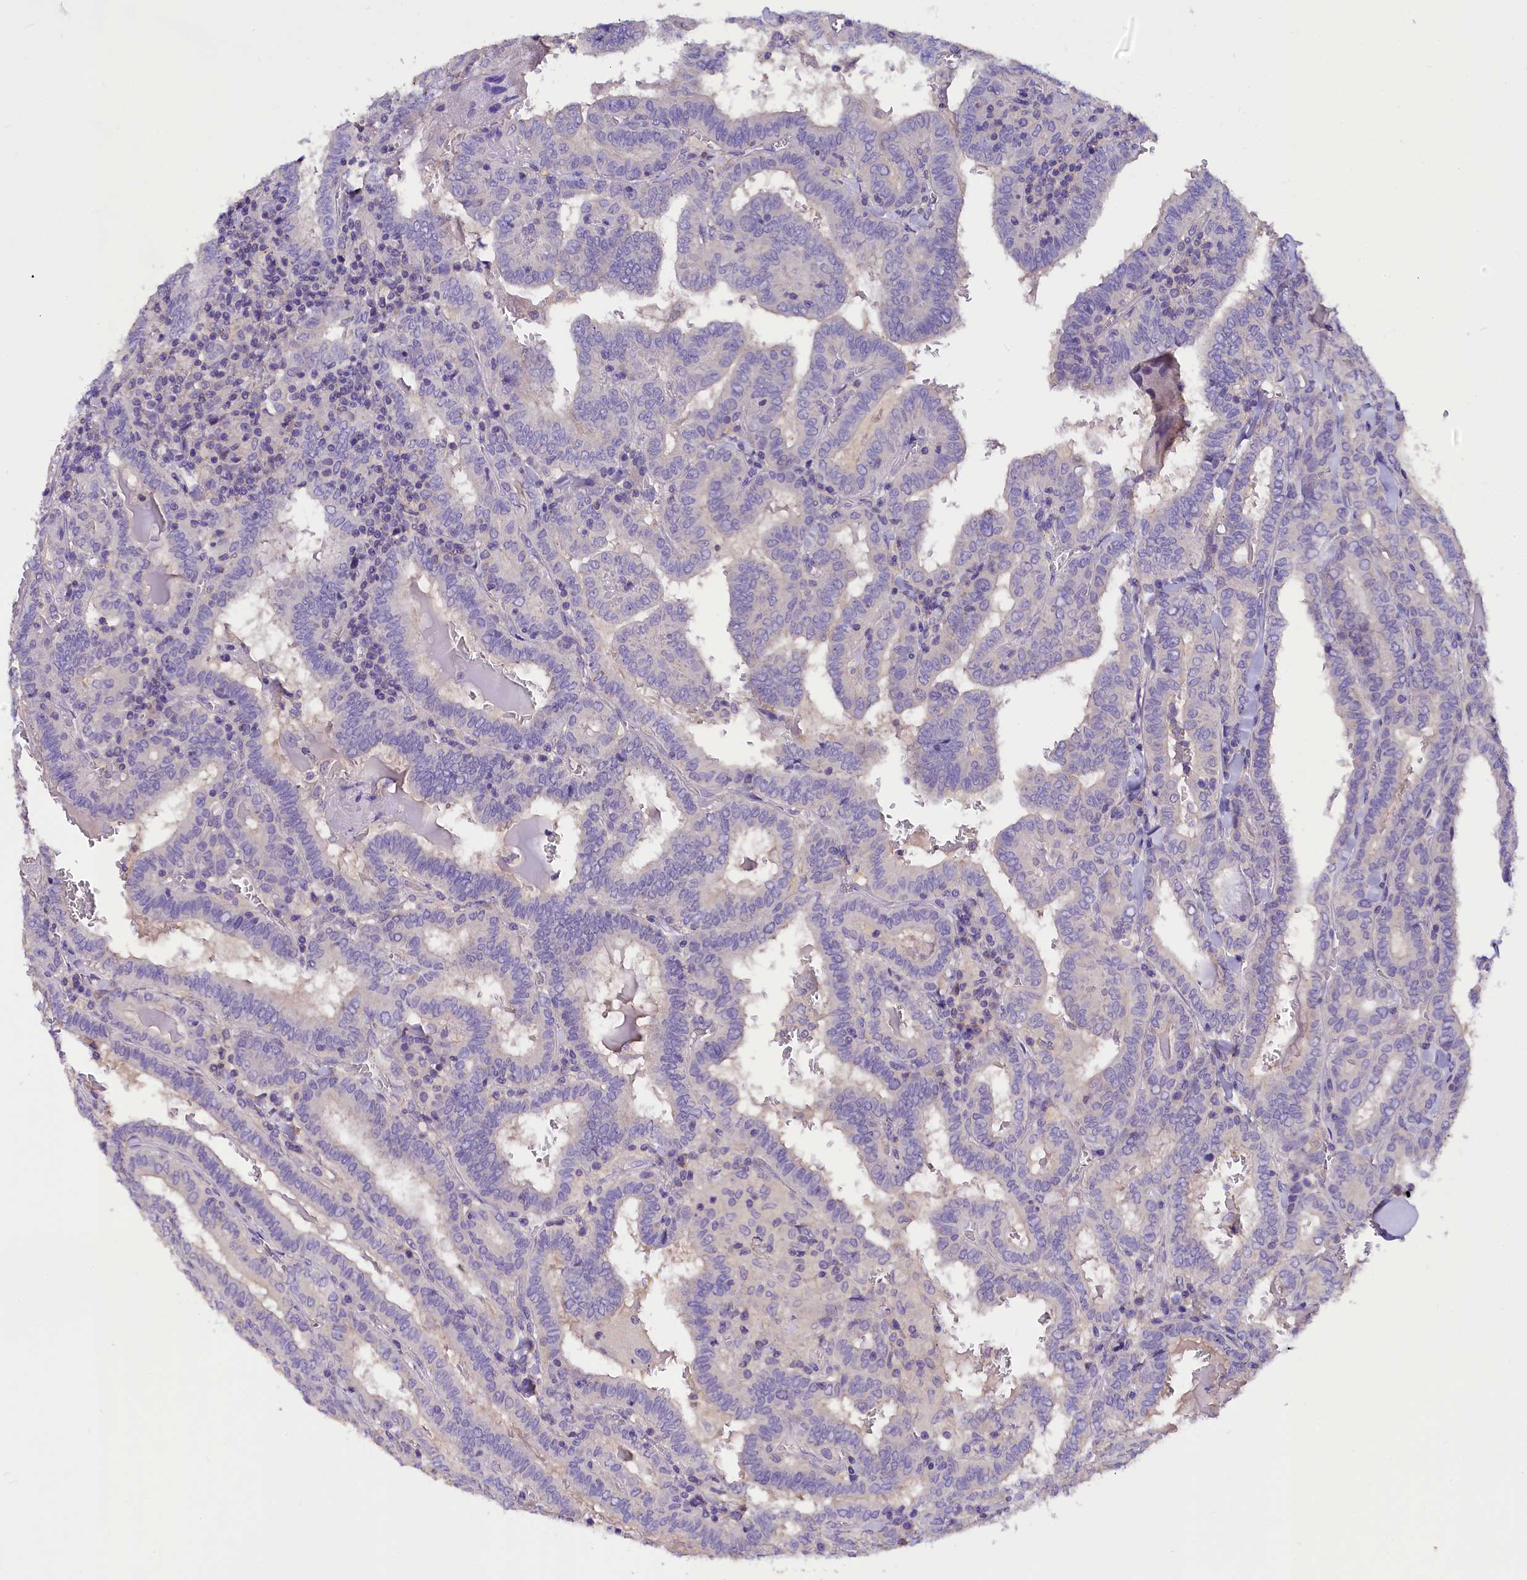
{"staining": {"intensity": "negative", "quantity": "none", "location": "none"}, "tissue": "thyroid cancer", "cell_type": "Tumor cells", "image_type": "cancer", "snomed": [{"axis": "morphology", "description": "Papillary adenocarcinoma, NOS"}, {"axis": "topography", "description": "Thyroid gland"}], "caption": "The immunohistochemistry (IHC) histopathology image has no significant staining in tumor cells of papillary adenocarcinoma (thyroid) tissue. (Stains: DAB immunohistochemistry (IHC) with hematoxylin counter stain, Microscopy: brightfield microscopy at high magnification).", "gene": "AP3B2", "patient": {"sex": "female", "age": 72}}